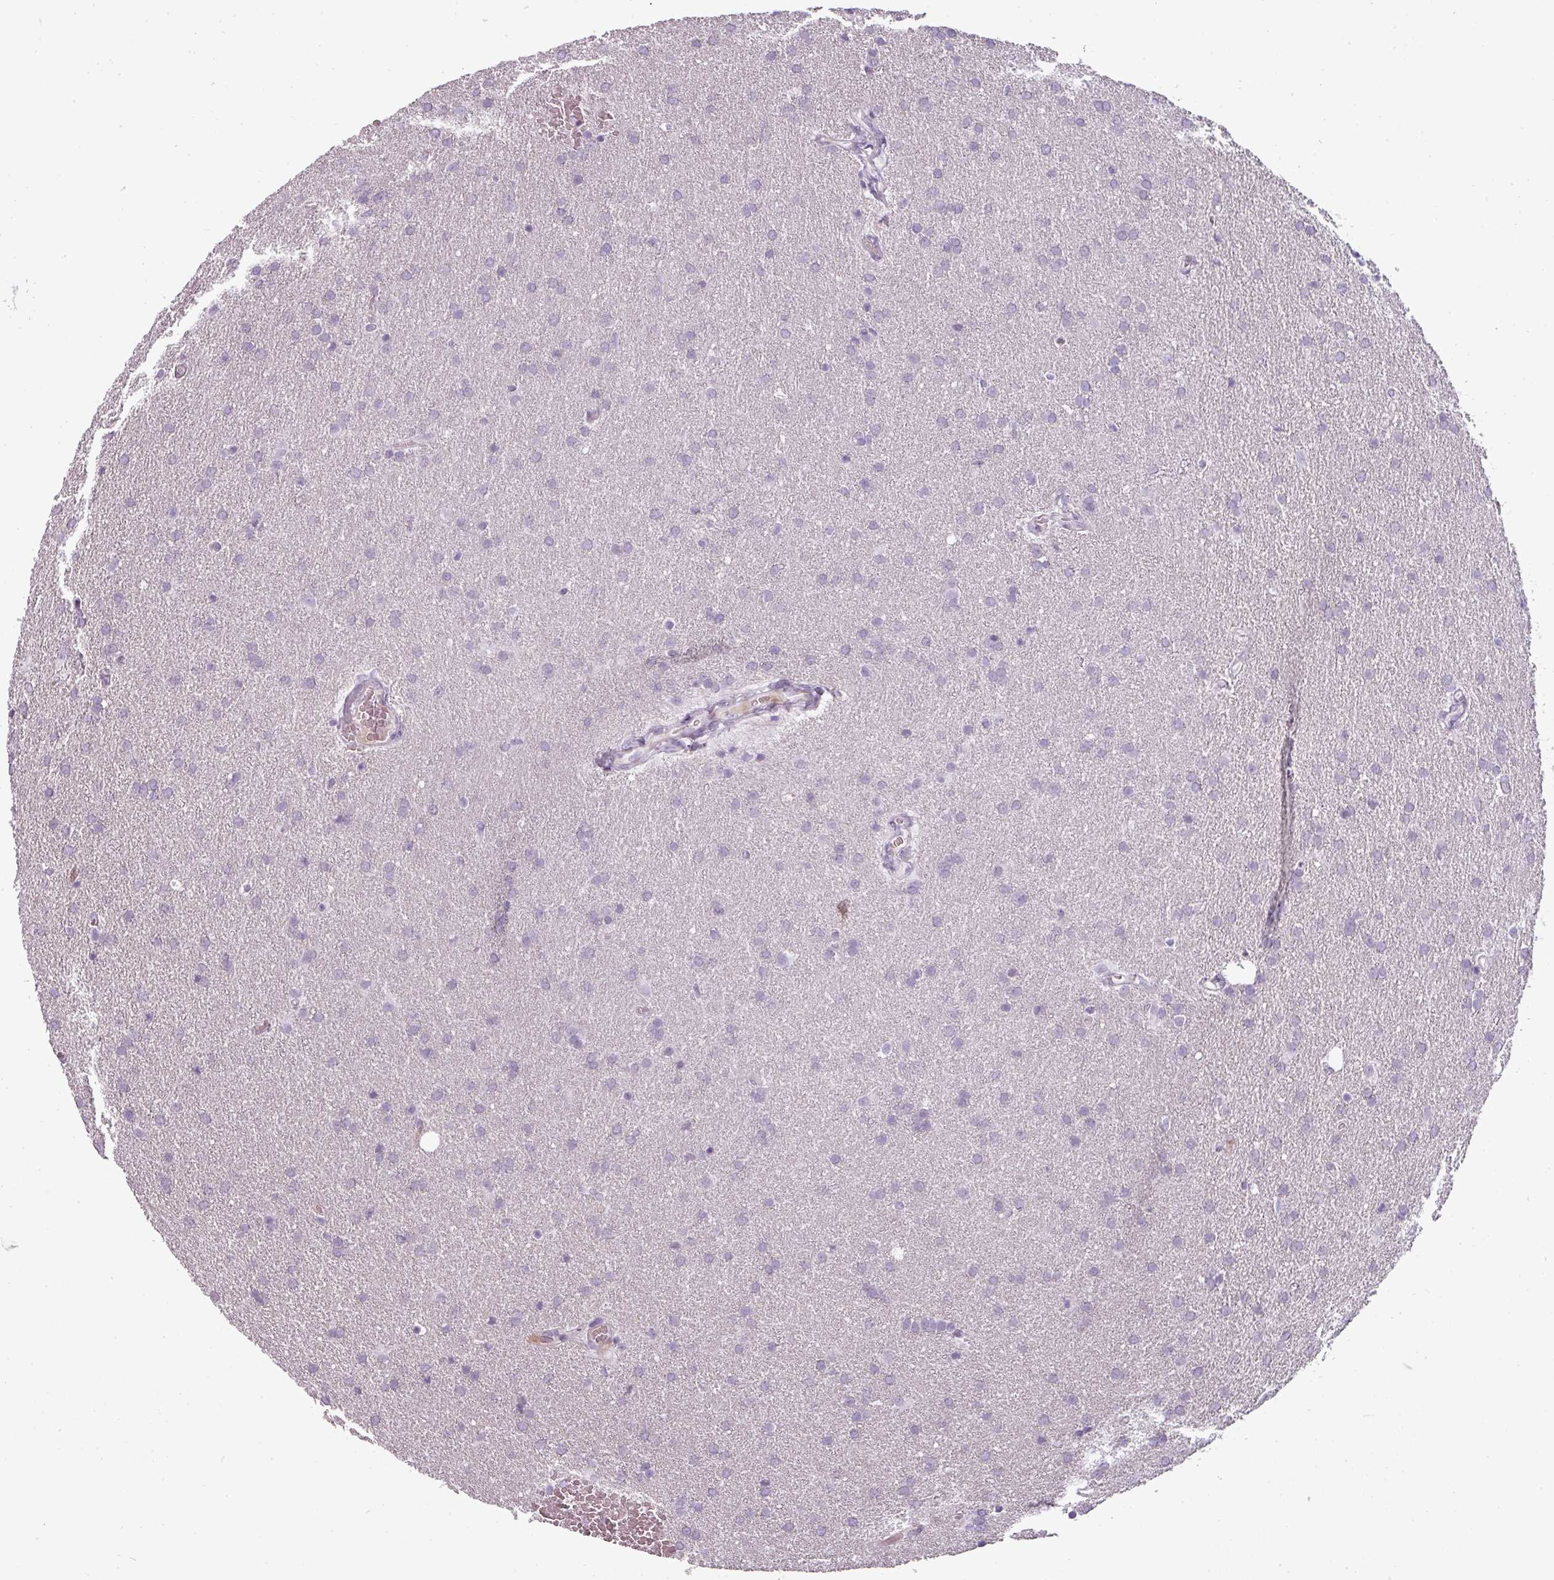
{"staining": {"intensity": "negative", "quantity": "none", "location": "none"}, "tissue": "glioma", "cell_type": "Tumor cells", "image_type": "cancer", "snomed": [{"axis": "morphology", "description": "Glioma, malignant, Low grade"}, {"axis": "topography", "description": "Brain"}], "caption": "The photomicrograph displays no staining of tumor cells in low-grade glioma (malignant).", "gene": "CHRDL1", "patient": {"sex": "female", "age": 32}}